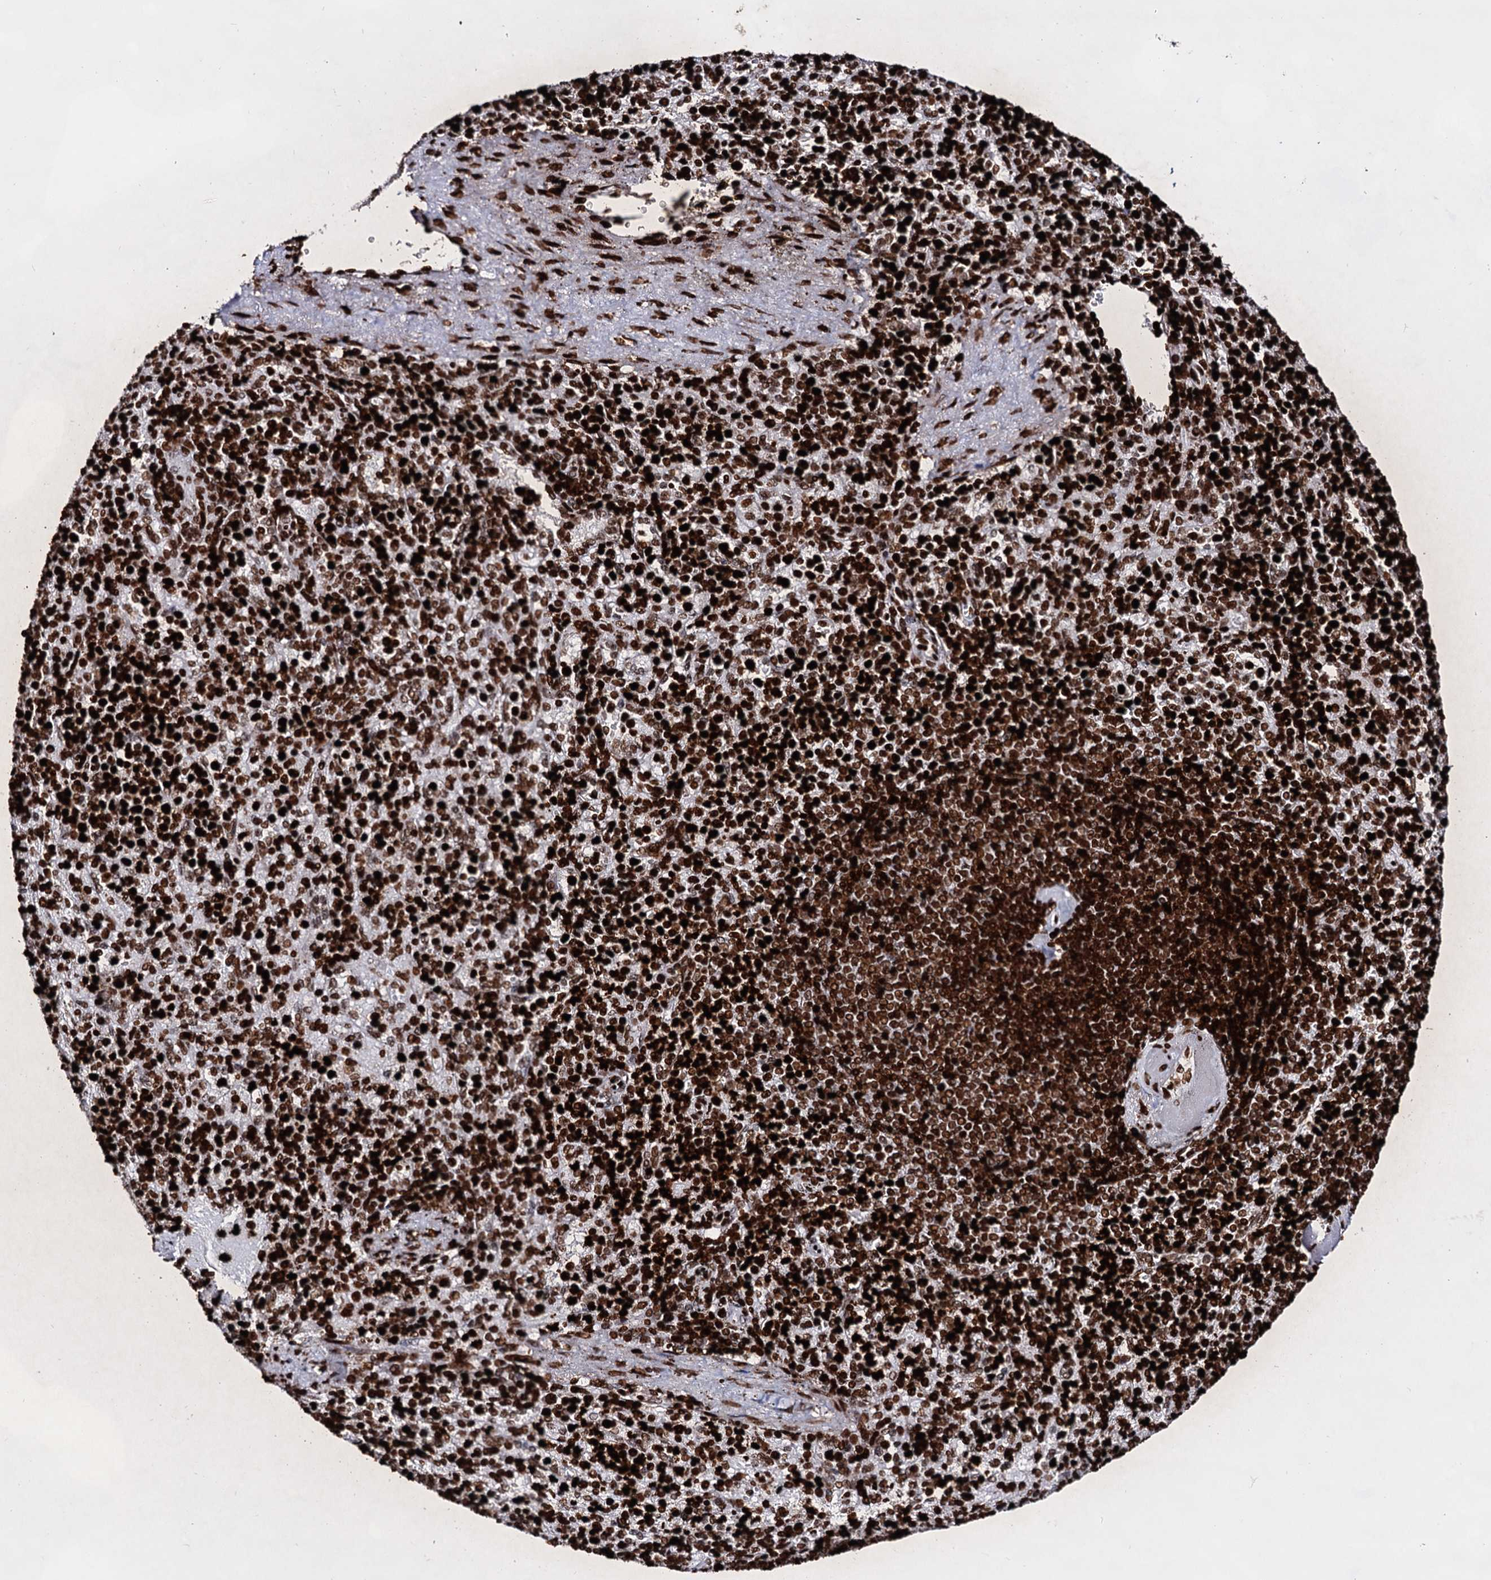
{"staining": {"intensity": "strong", "quantity": ">75%", "location": "nuclear"}, "tissue": "spleen", "cell_type": "Cells in red pulp", "image_type": "normal", "snomed": [{"axis": "morphology", "description": "Normal tissue, NOS"}, {"axis": "topography", "description": "Spleen"}], "caption": "Protein expression by immunohistochemistry (IHC) demonstrates strong nuclear expression in about >75% of cells in red pulp in normal spleen.", "gene": "HMGB2", "patient": {"sex": "female", "age": 74}}